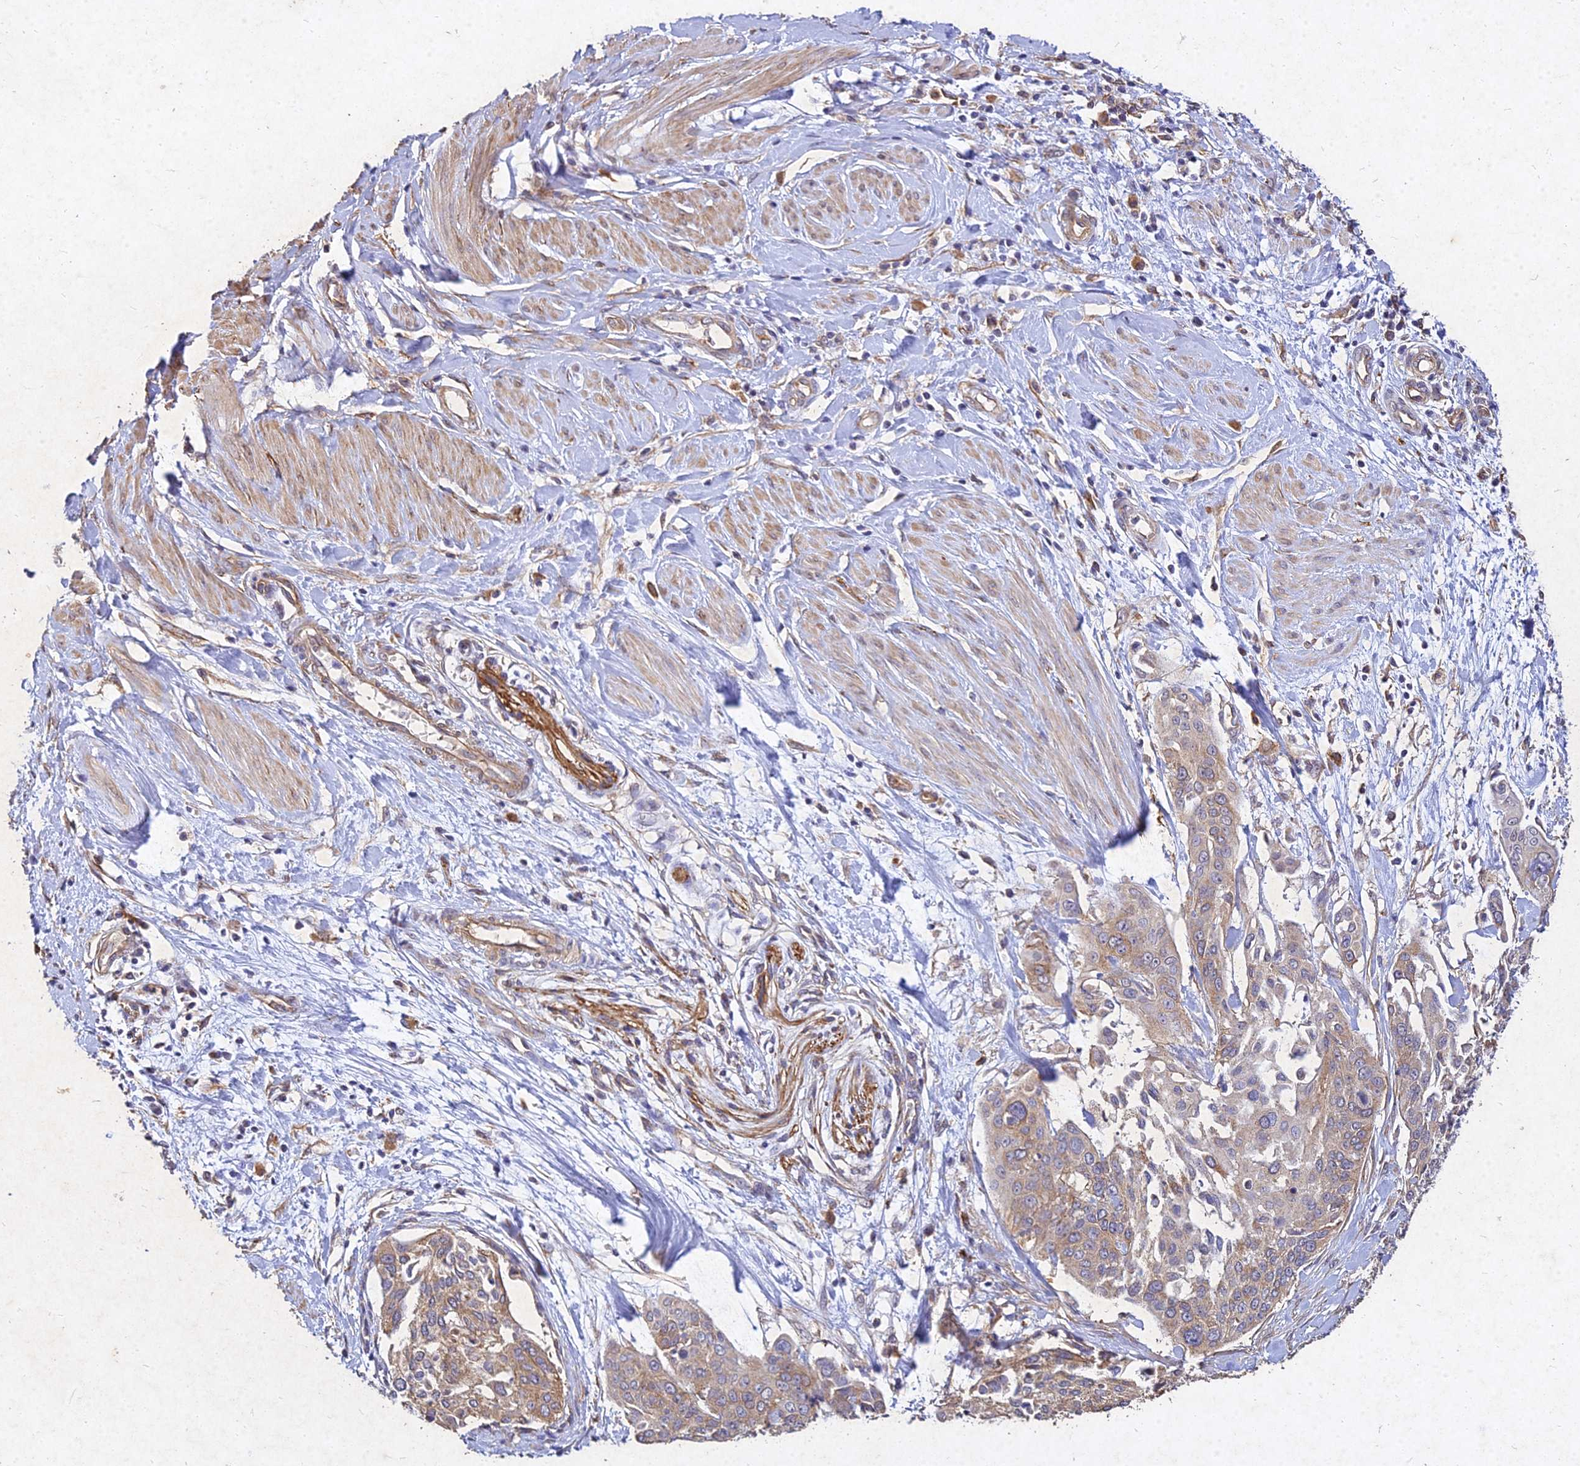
{"staining": {"intensity": "moderate", "quantity": ">75%", "location": "cytoplasmic/membranous"}, "tissue": "cervical cancer", "cell_type": "Tumor cells", "image_type": "cancer", "snomed": [{"axis": "morphology", "description": "Squamous cell carcinoma, NOS"}, {"axis": "topography", "description": "Cervix"}], "caption": "Protein expression analysis of human squamous cell carcinoma (cervical) reveals moderate cytoplasmic/membranous positivity in about >75% of tumor cells.", "gene": "SKA1", "patient": {"sex": "female", "age": 44}}